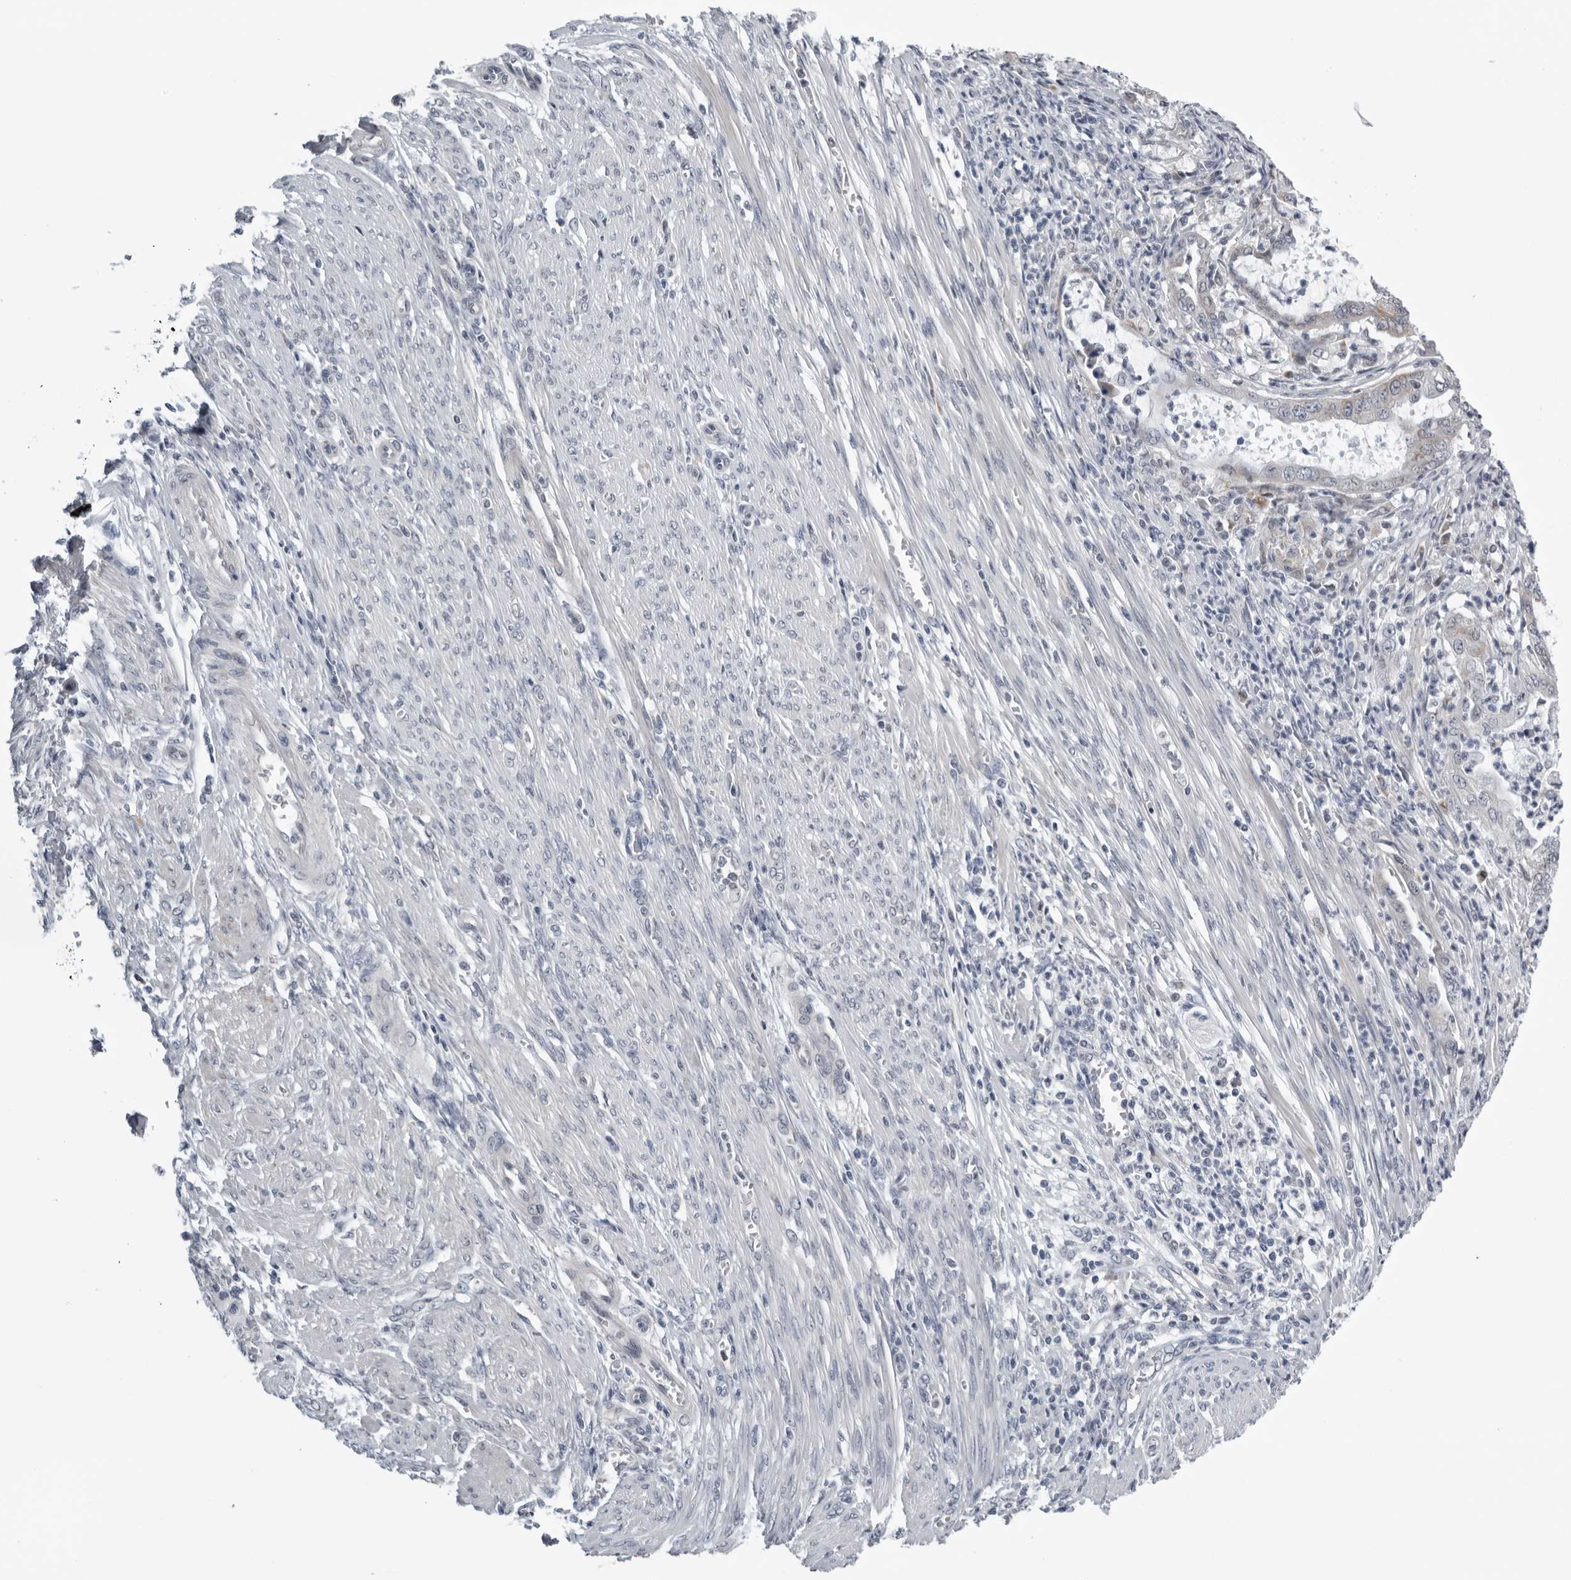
{"staining": {"intensity": "negative", "quantity": "none", "location": "none"}, "tissue": "endometrial cancer", "cell_type": "Tumor cells", "image_type": "cancer", "snomed": [{"axis": "morphology", "description": "Adenocarcinoma, NOS"}, {"axis": "topography", "description": "Endometrium"}], "caption": "Endometrial cancer was stained to show a protein in brown. There is no significant staining in tumor cells. (DAB (3,3'-diaminobenzidine) IHC with hematoxylin counter stain).", "gene": "CPT2", "patient": {"sex": "female", "age": 51}}